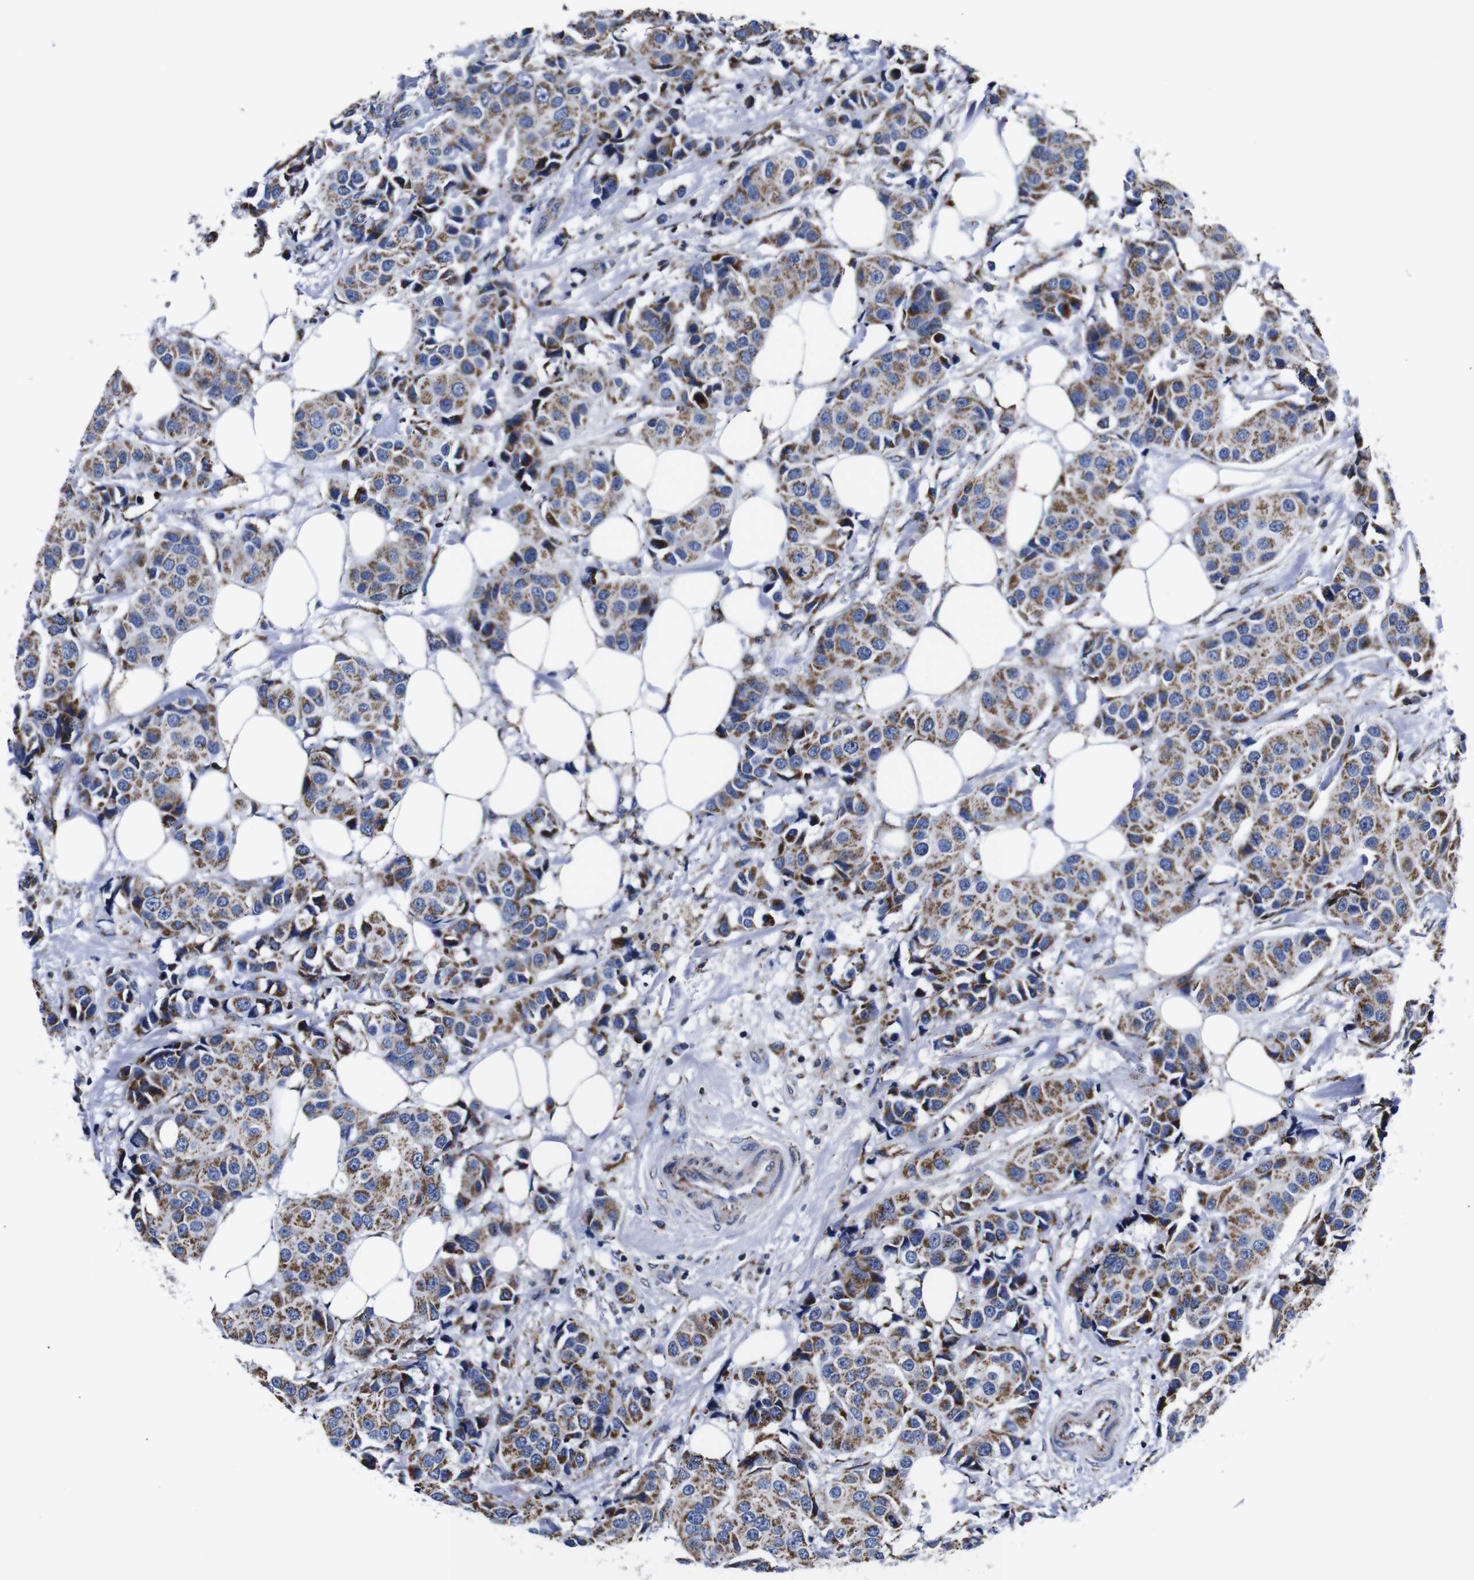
{"staining": {"intensity": "moderate", "quantity": ">75%", "location": "cytoplasmic/membranous"}, "tissue": "breast cancer", "cell_type": "Tumor cells", "image_type": "cancer", "snomed": [{"axis": "morphology", "description": "Normal tissue, NOS"}, {"axis": "morphology", "description": "Duct carcinoma"}, {"axis": "topography", "description": "Breast"}], "caption": "A medium amount of moderate cytoplasmic/membranous staining is present in about >75% of tumor cells in breast invasive ductal carcinoma tissue.", "gene": "FKBP9", "patient": {"sex": "female", "age": 39}}